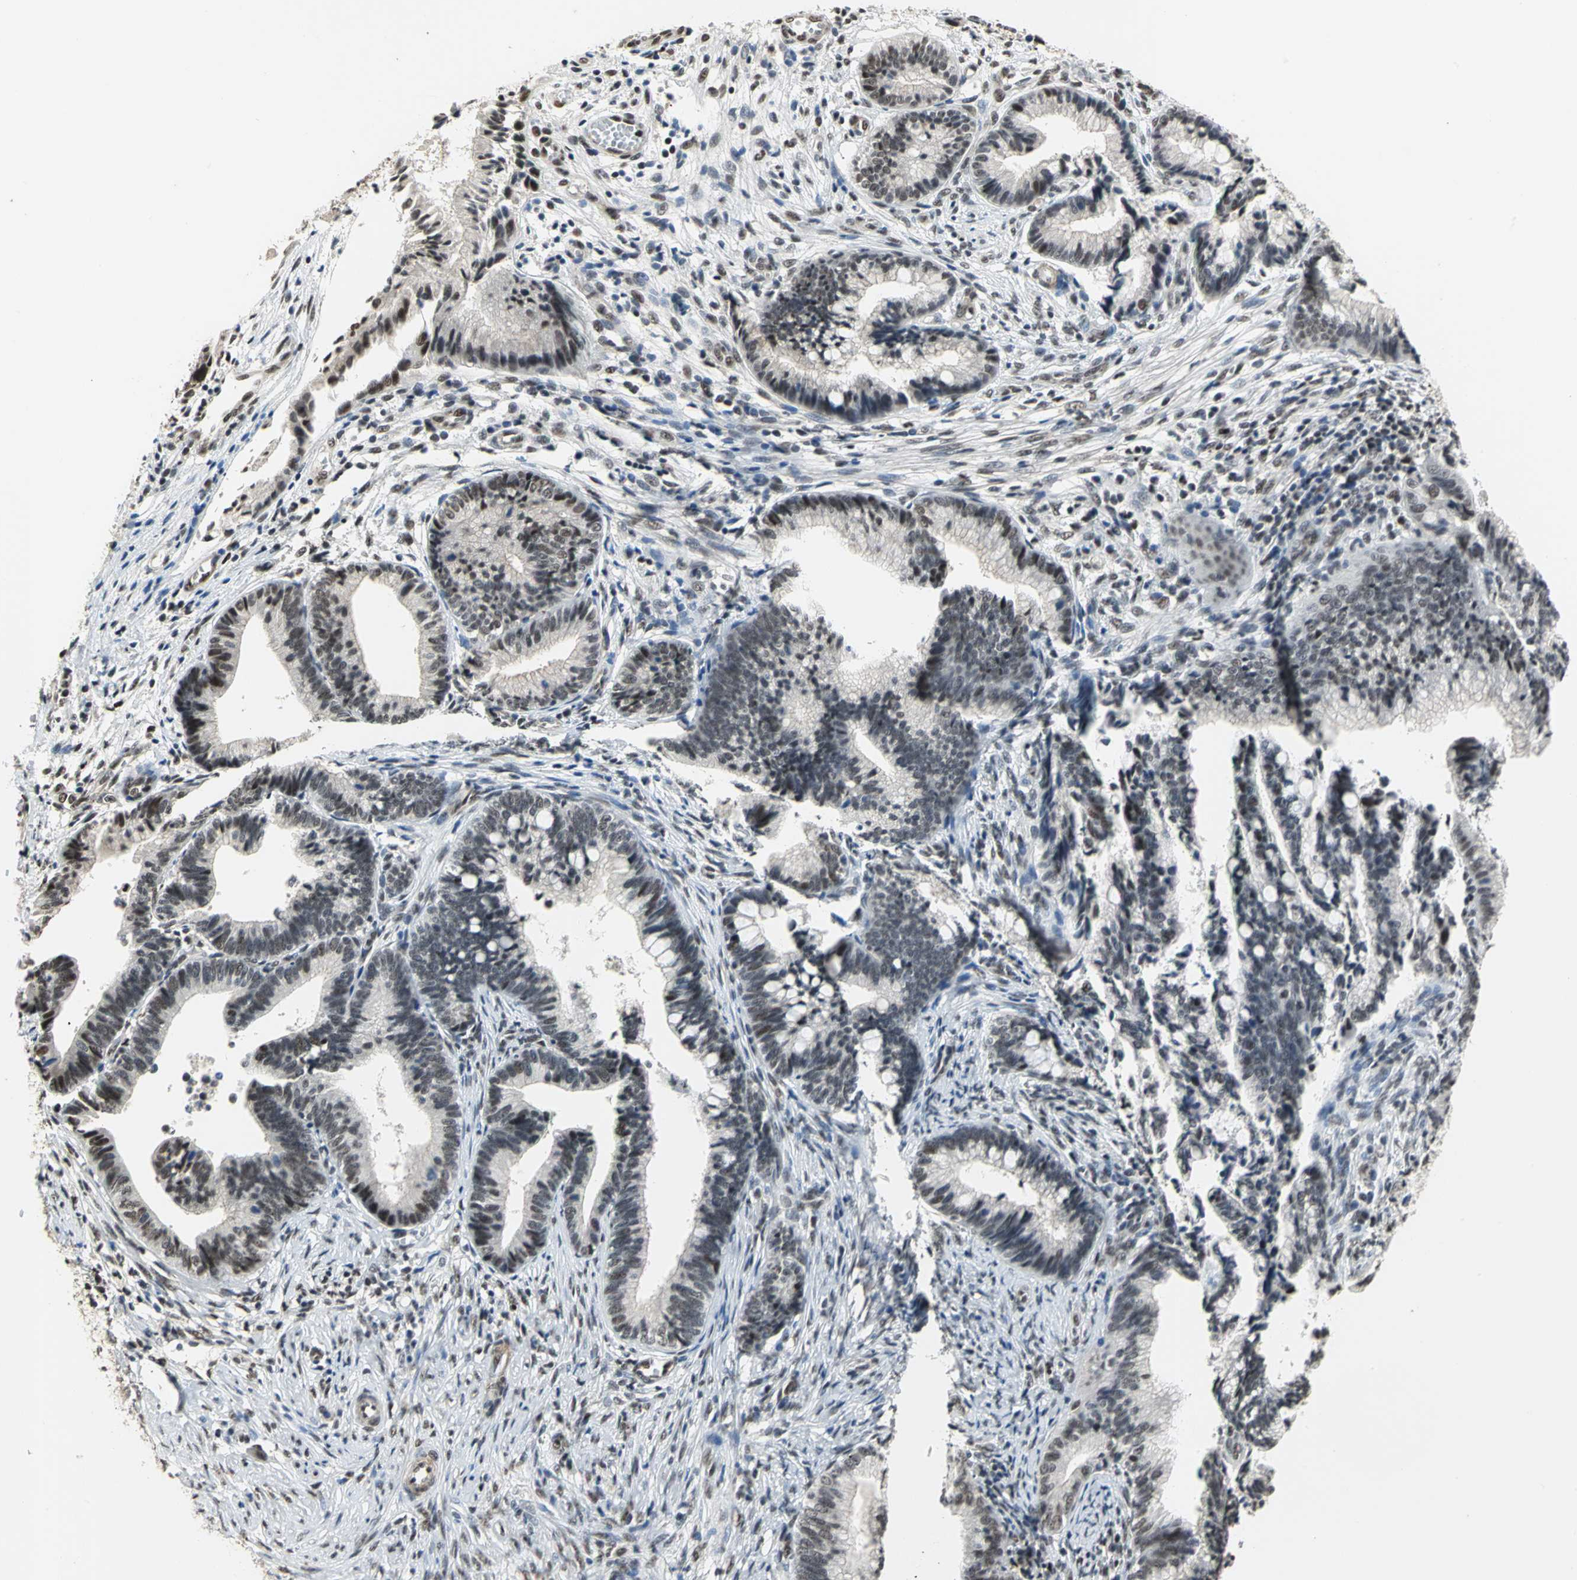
{"staining": {"intensity": "weak", "quantity": ">75%", "location": "nuclear"}, "tissue": "cervical cancer", "cell_type": "Tumor cells", "image_type": "cancer", "snomed": [{"axis": "morphology", "description": "Adenocarcinoma, NOS"}, {"axis": "topography", "description": "Cervix"}], "caption": "The histopathology image shows a brown stain indicating the presence of a protein in the nuclear of tumor cells in cervical cancer (adenocarcinoma). (IHC, brightfield microscopy, high magnification).", "gene": "CCDC88C", "patient": {"sex": "female", "age": 36}}